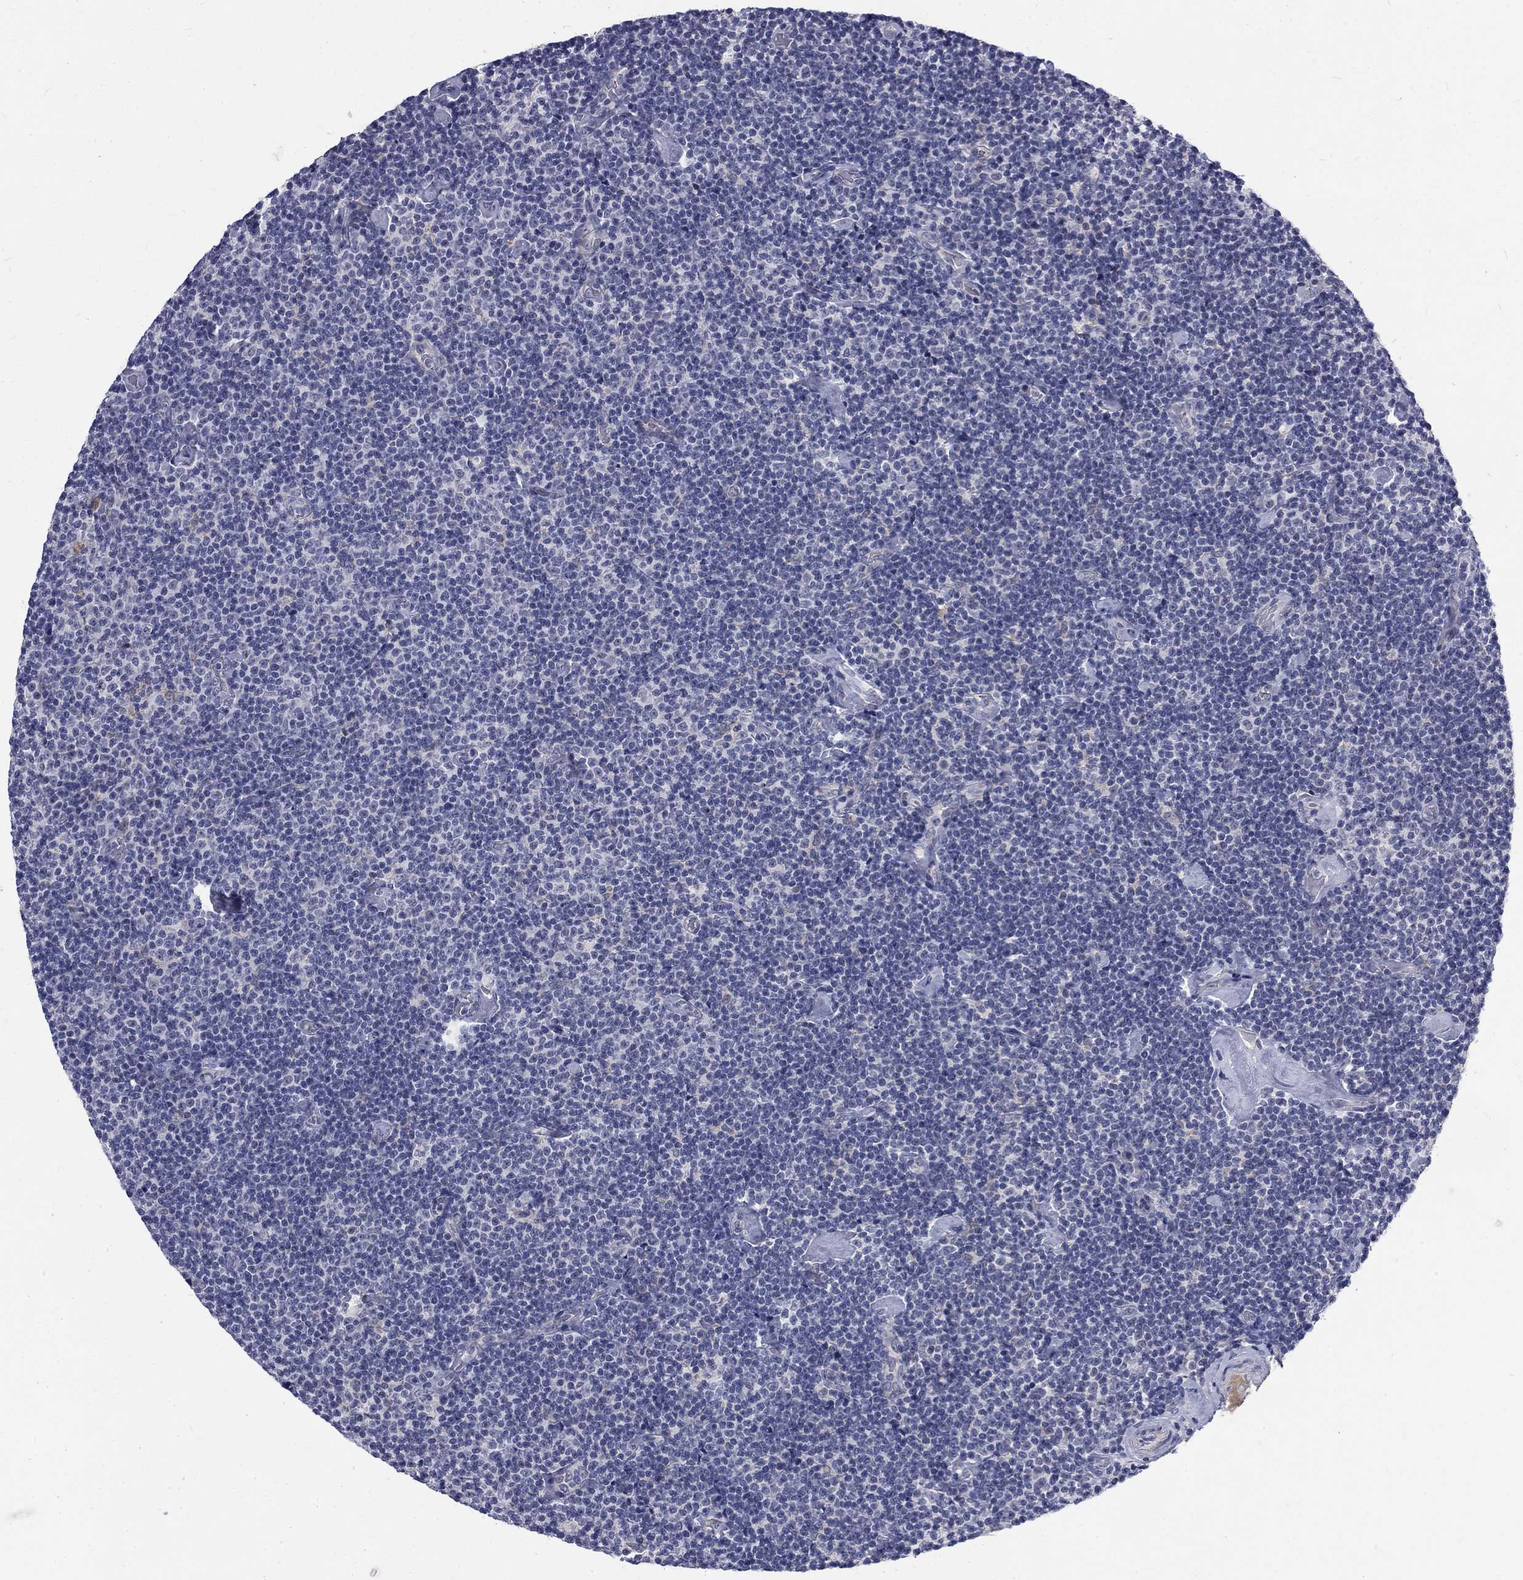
{"staining": {"intensity": "negative", "quantity": "none", "location": "none"}, "tissue": "lymphoma", "cell_type": "Tumor cells", "image_type": "cancer", "snomed": [{"axis": "morphology", "description": "Malignant lymphoma, non-Hodgkin's type, Low grade"}, {"axis": "topography", "description": "Lymph node"}], "caption": "High magnification brightfield microscopy of lymphoma stained with DAB (brown) and counterstained with hematoxylin (blue): tumor cells show no significant expression.", "gene": "PHKA1", "patient": {"sex": "male", "age": 81}}